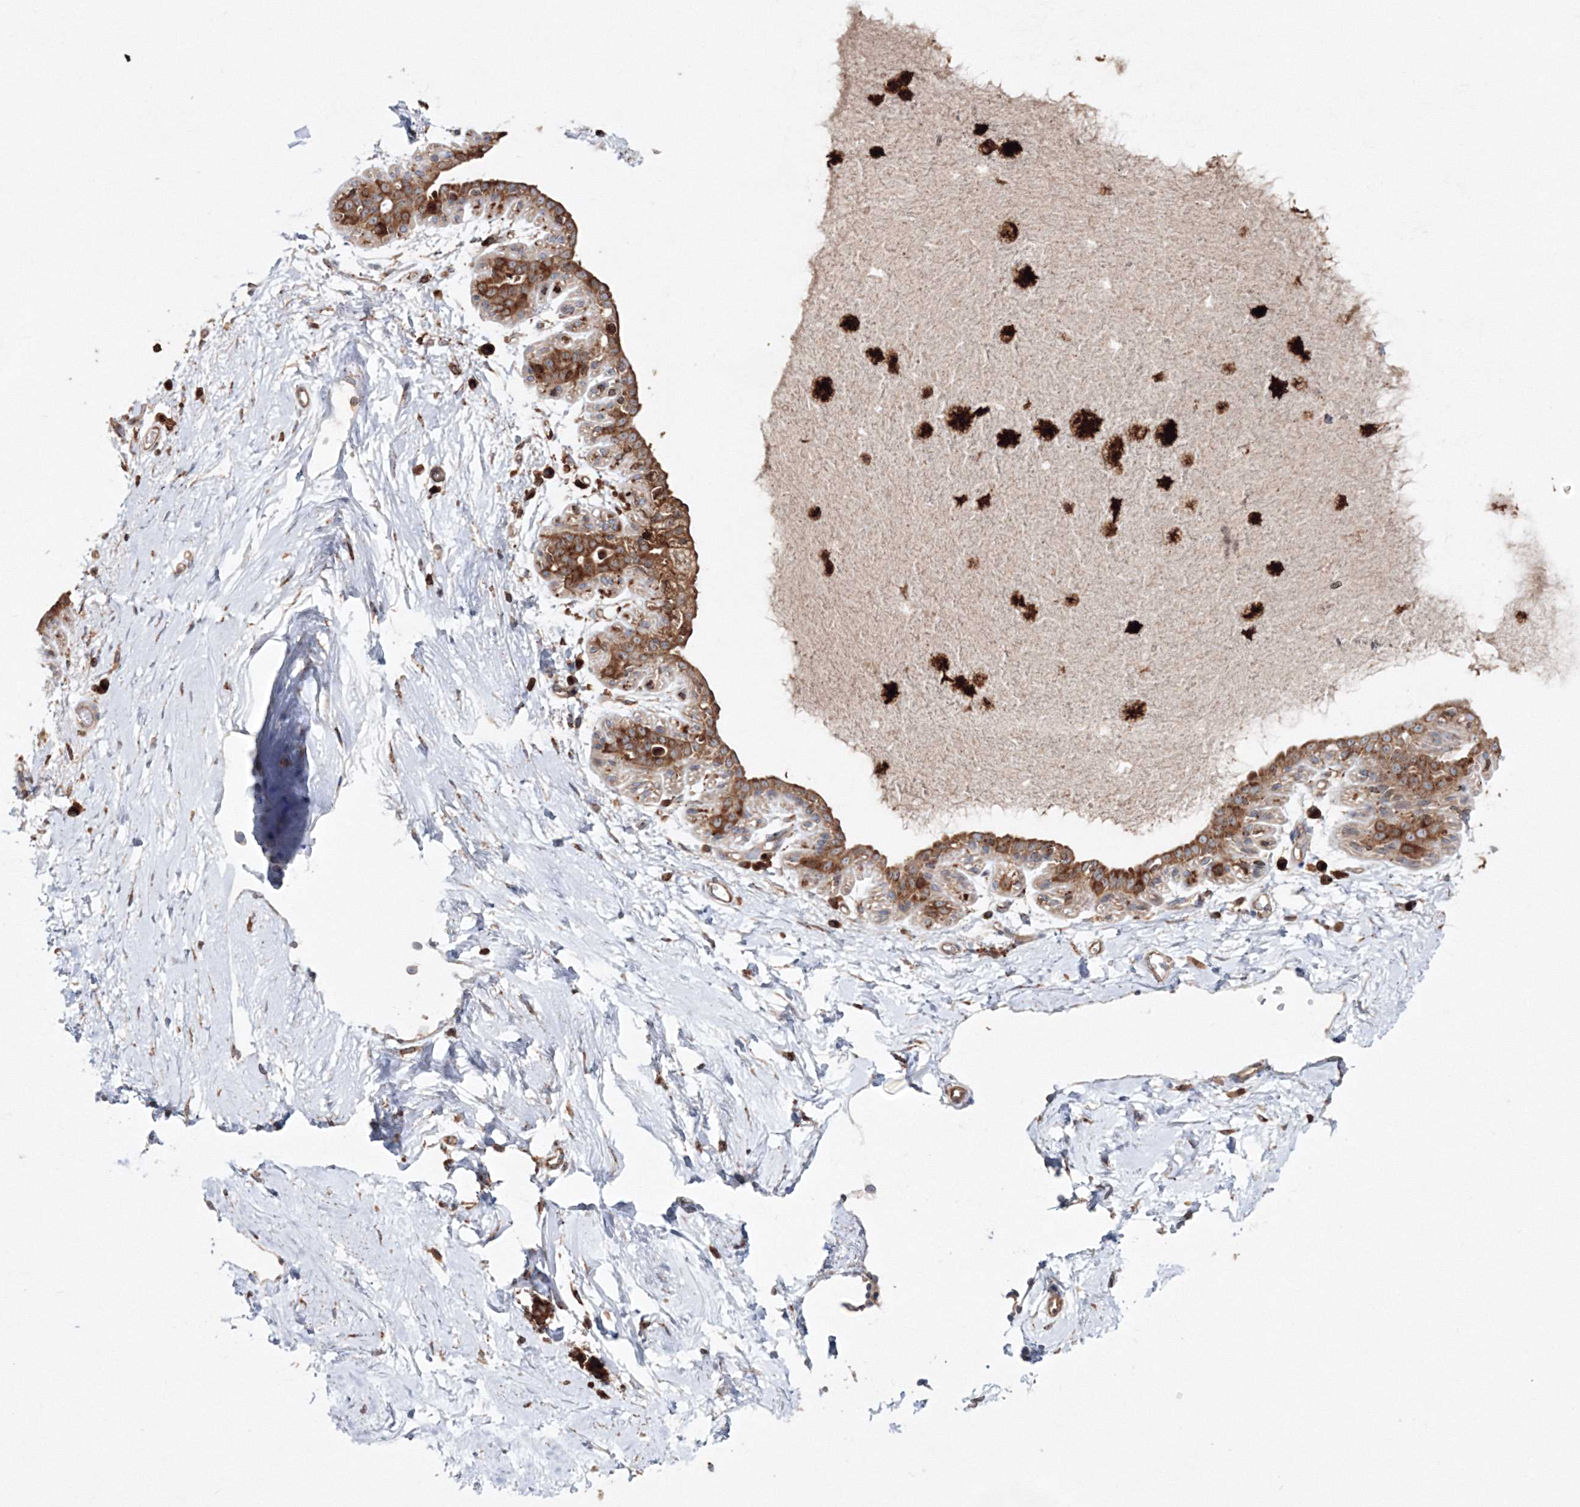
{"staining": {"intensity": "moderate", "quantity": "<25%", "location": "cytoplasmic/membranous"}, "tissue": "breast", "cell_type": "Adipocytes", "image_type": "normal", "snomed": [{"axis": "morphology", "description": "Normal tissue, NOS"}, {"axis": "topography", "description": "Breast"}], "caption": "The histopathology image exhibits immunohistochemical staining of unremarkable breast. There is moderate cytoplasmic/membranous staining is seen in approximately <25% of adipocytes. Immunohistochemistry stains the protein in brown and the nuclei are stained blue.", "gene": "ARCN1", "patient": {"sex": "female", "age": 45}}